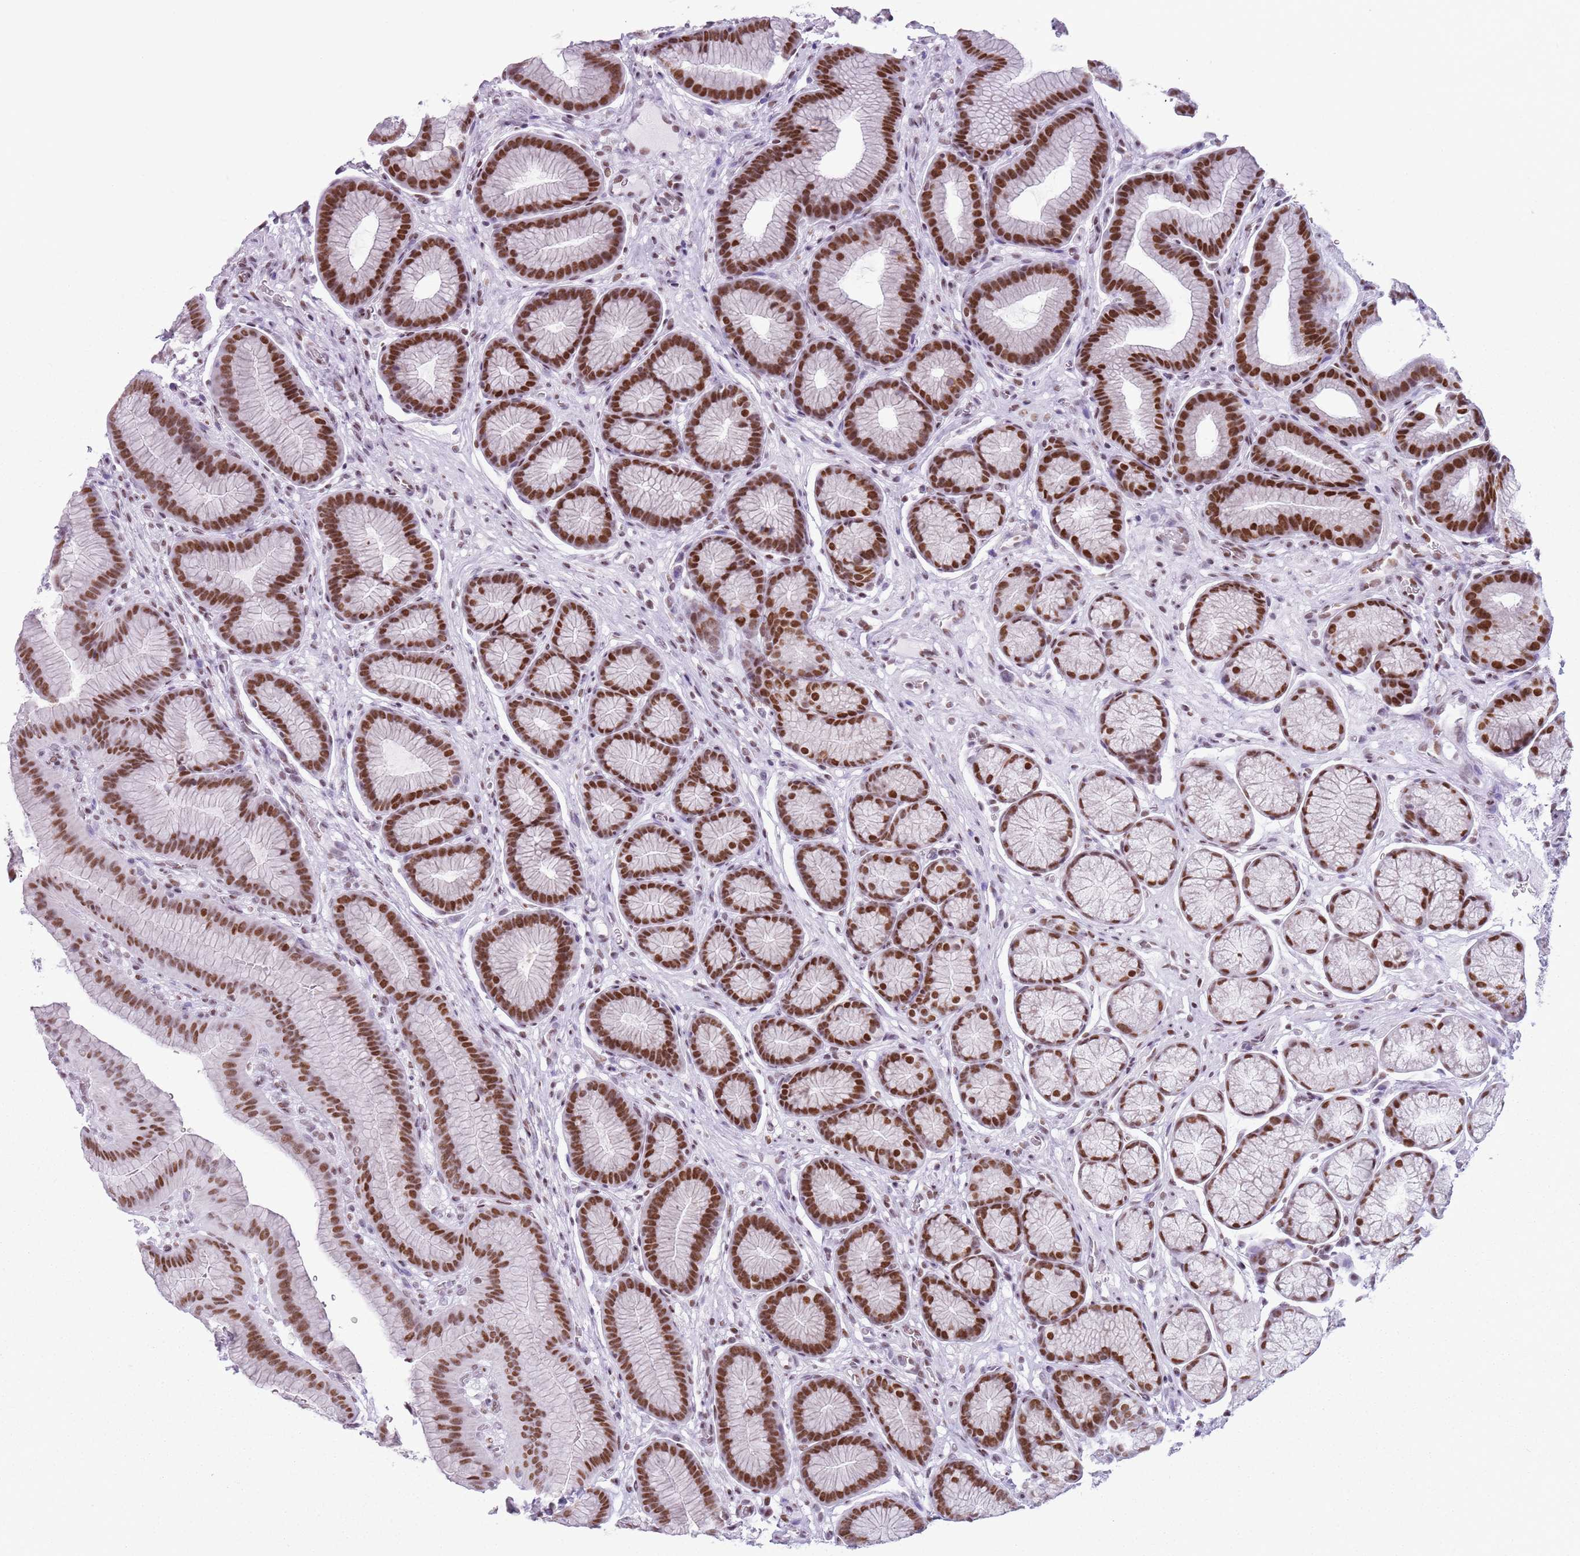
{"staining": {"intensity": "strong", "quantity": ">75%", "location": "nuclear"}, "tissue": "stomach", "cell_type": "Glandular cells", "image_type": "normal", "snomed": [{"axis": "morphology", "description": "Normal tissue, NOS"}, {"axis": "topography", "description": "Stomach"}], "caption": "Immunohistochemistry (IHC) micrograph of benign human stomach stained for a protein (brown), which displays high levels of strong nuclear positivity in about >75% of glandular cells.", "gene": "FAM104B", "patient": {"sex": "male", "age": 42}}